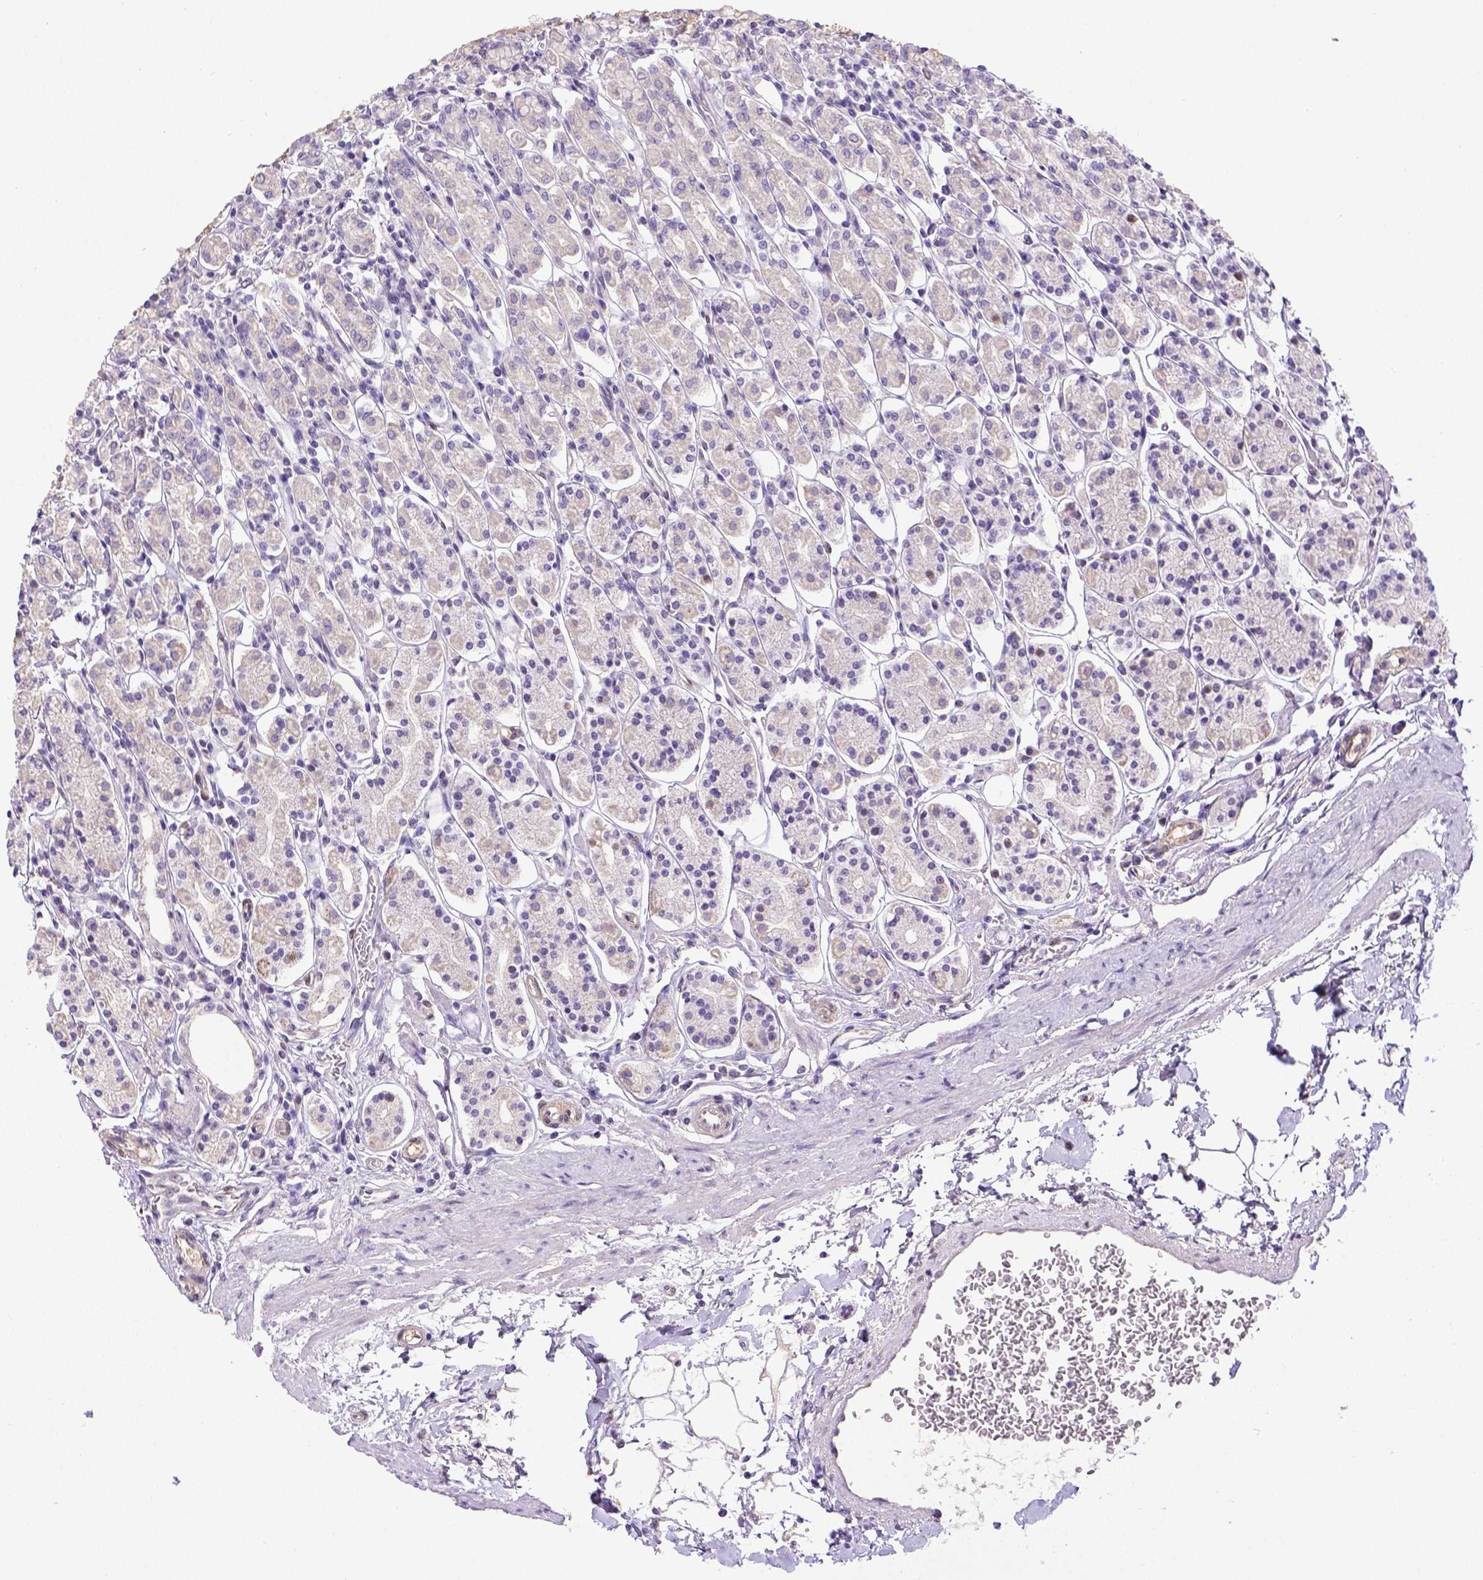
{"staining": {"intensity": "negative", "quantity": "none", "location": "none"}, "tissue": "stomach", "cell_type": "Glandular cells", "image_type": "normal", "snomed": [{"axis": "morphology", "description": "Normal tissue, NOS"}, {"axis": "topography", "description": "Stomach, upper"}, {"axis": "topography", "description": "Stomach"}], "caption": "Immunohistochemistry histopathology image of benign stomach: stomach stained with DAB (3,3'-diaminobenzidine) shows no significant protein positivity in glandular cells. Brightfield microscopy of immunohistochemistry (IHC) stained with DAB (brown) and hematoxylin (blue), captured at high magnification.", "gene": "BTN1A1", "patient": {"sex": "male", "age": 62}}